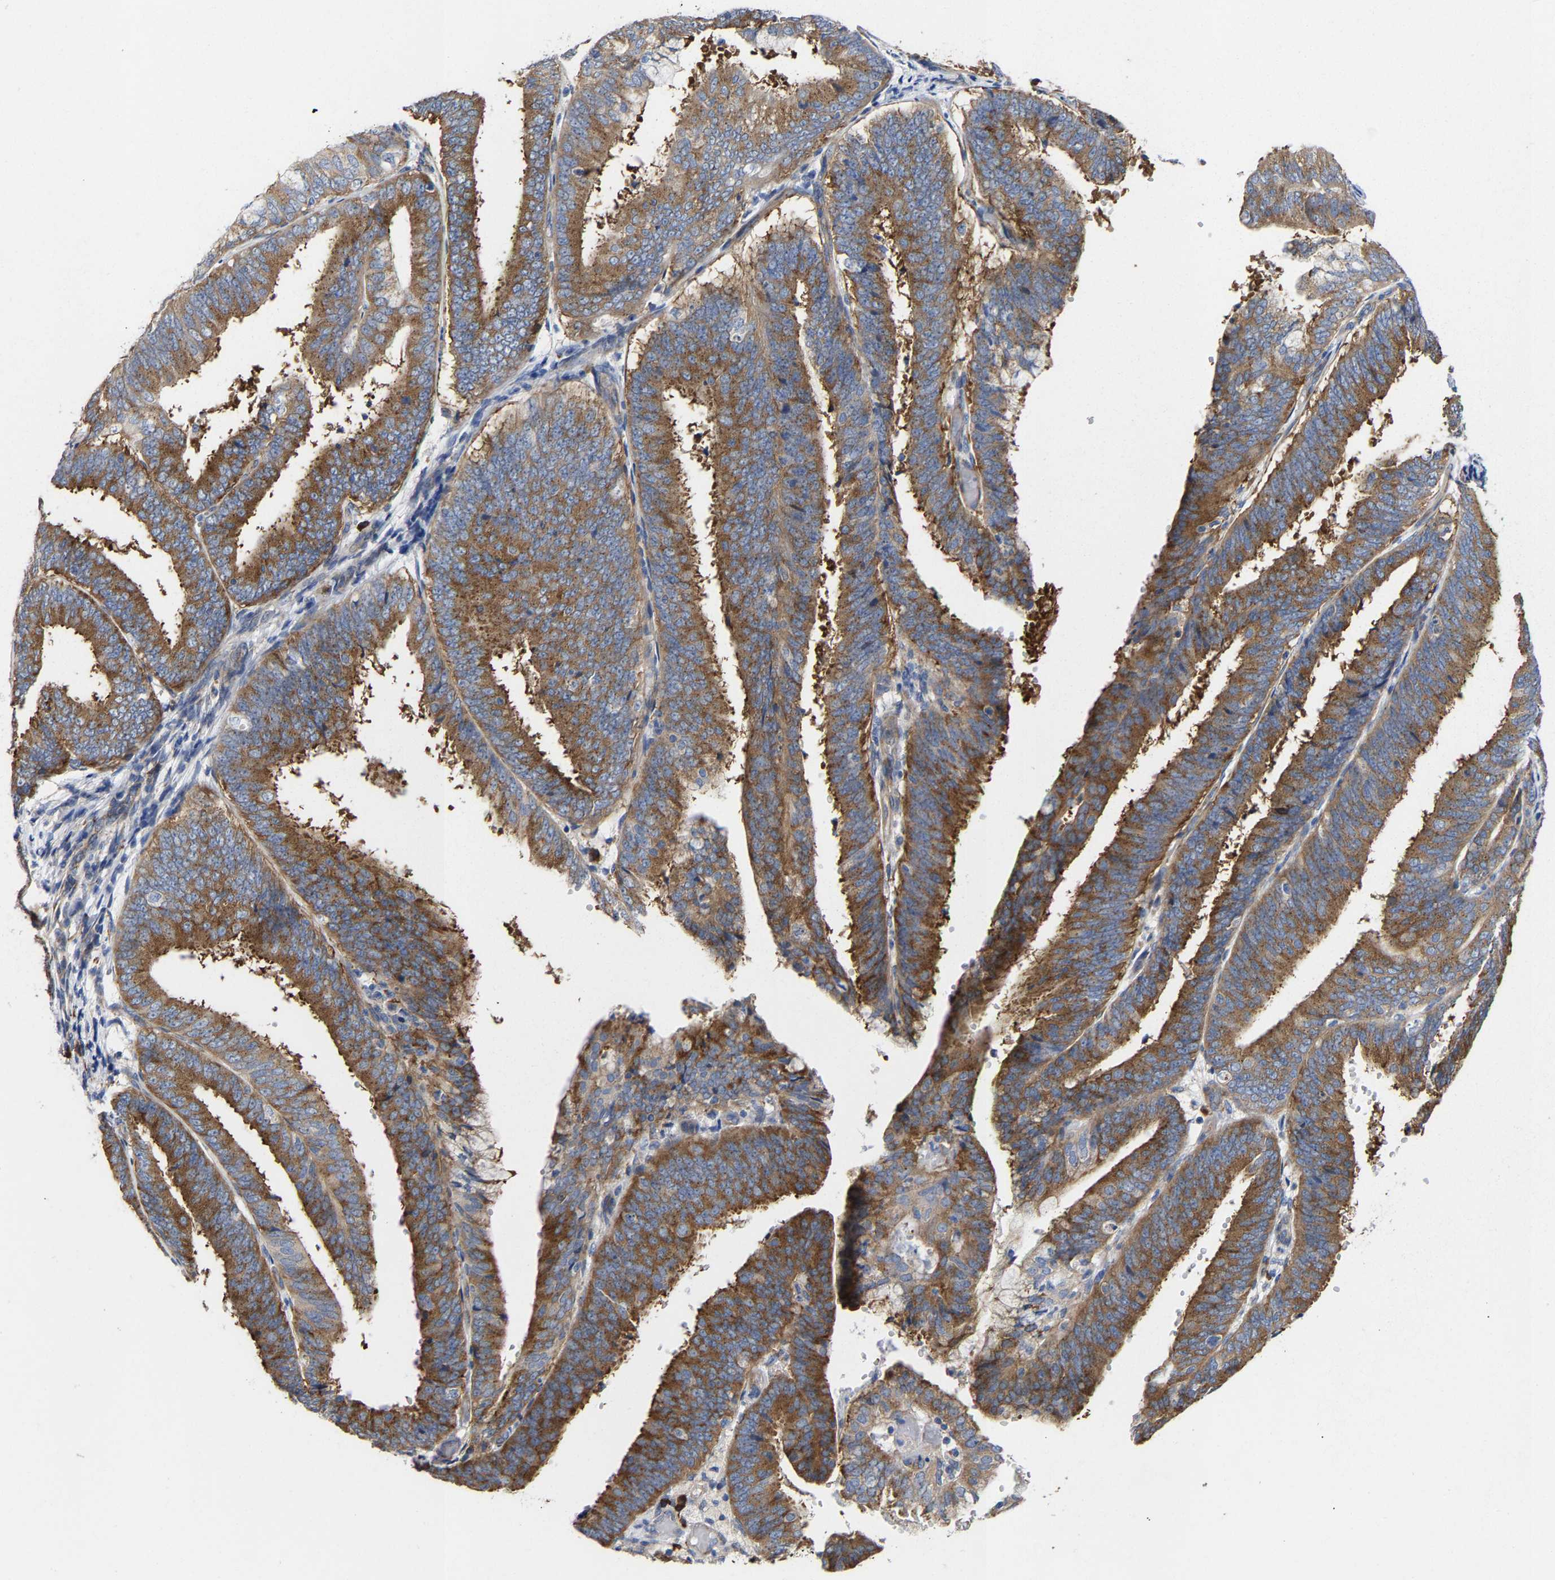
{"staining": {"intensity": "moderate", "quantity": ">75%", "location": "cytoplasmic/membranous"}, "tissue": "endometrial cancer", "cell_type": "Tumor cells", "image_type": "cancer", "snomed": [{"axis": "morphology", "description": "Adenocarcinoma, NOS"}, {"axis": "topography", "description": "Endometrium"}], "caption": "This image displays IHC staining of endometrial cancer, with medium moderate cytoplasmic/membranous positivity in about >75% of tumor cells.", "gene": "PPP1R15A", "patient": {"sex": "female", "age": 63}}